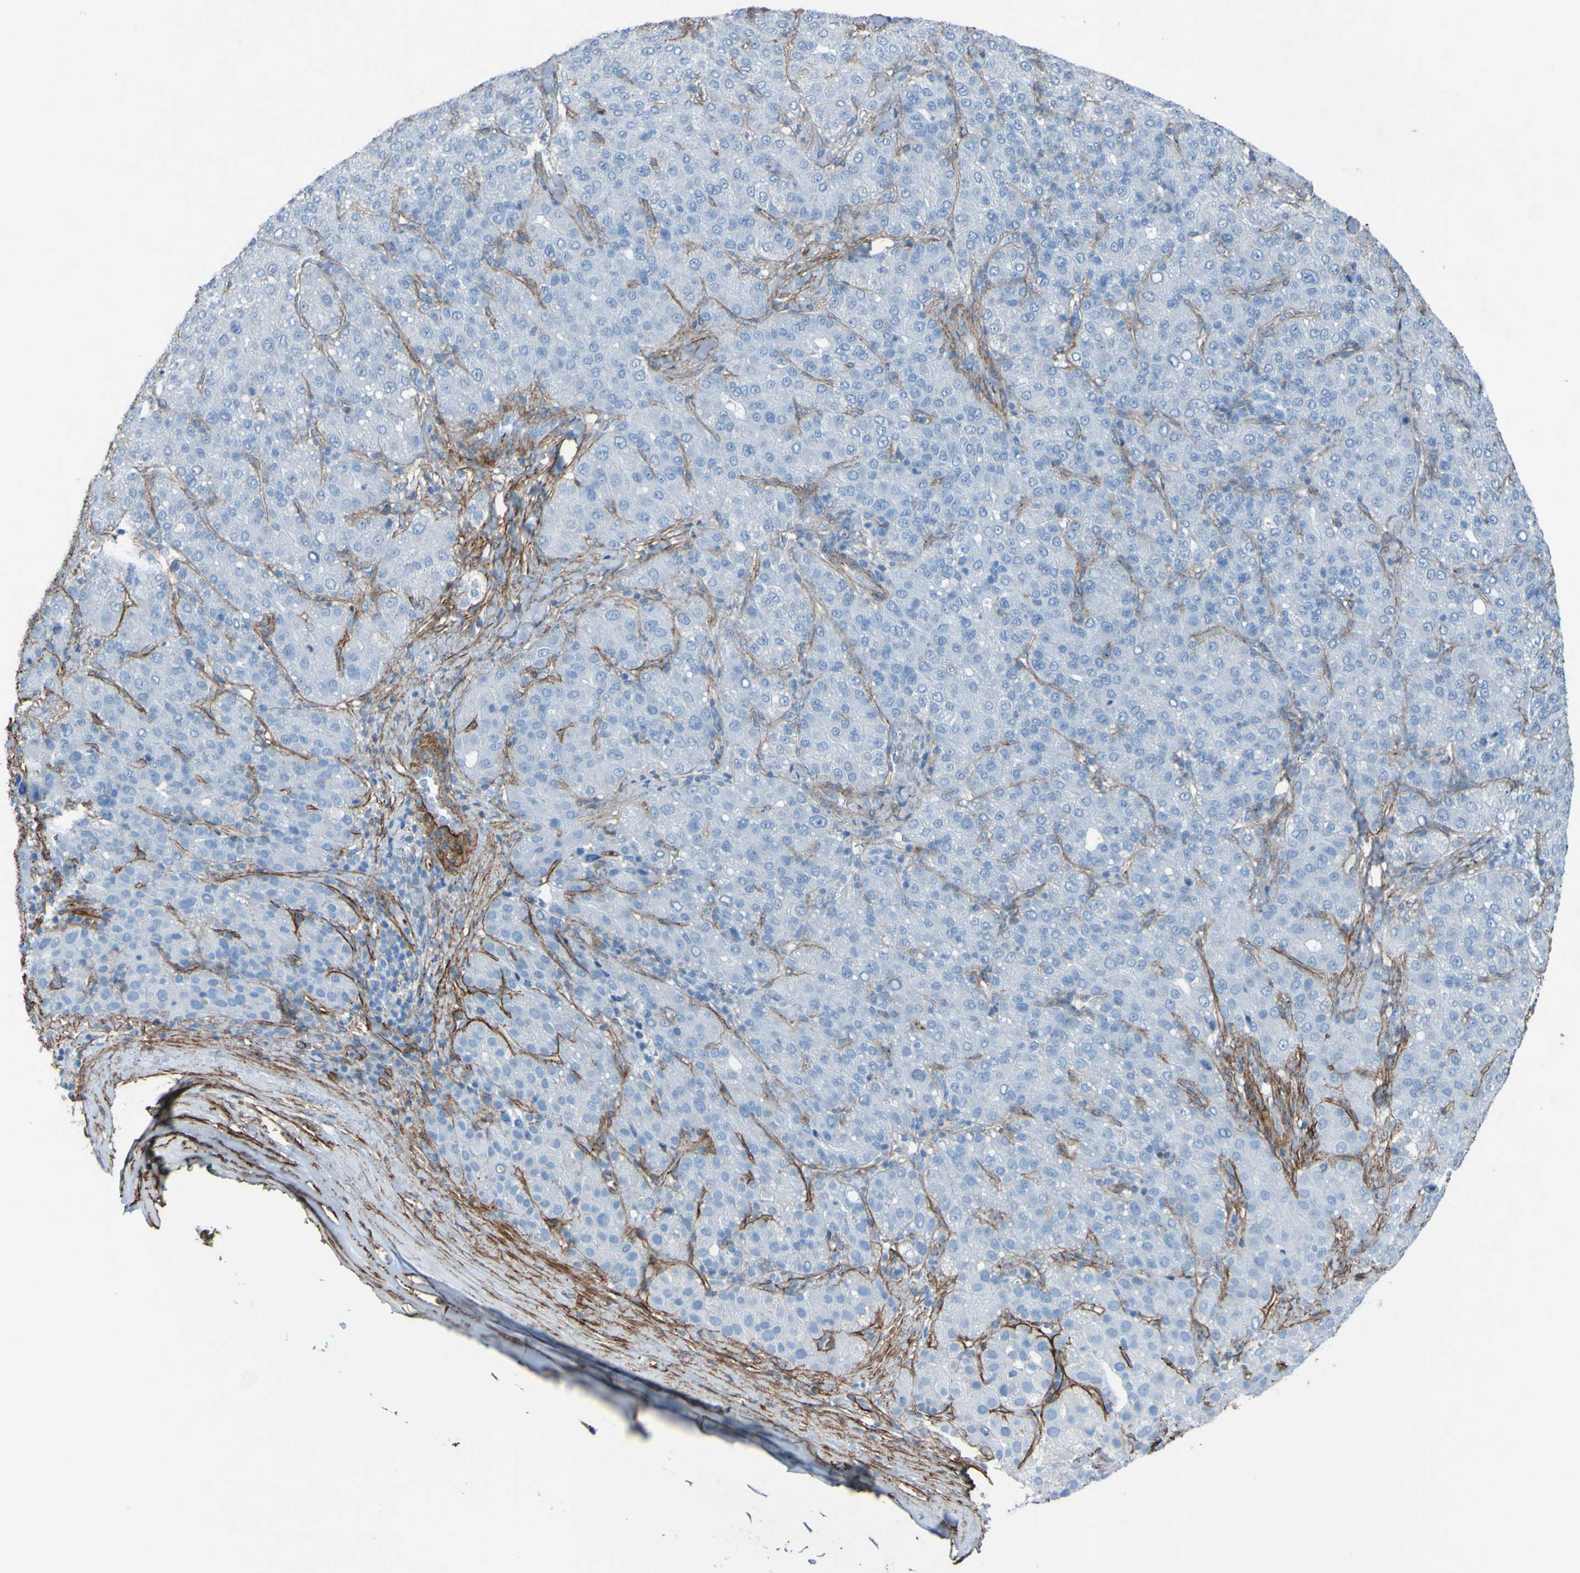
{"staining": {"intensity": "negative", "quantity": "none", "location": "none"}, "tissue": "liver cancer", "cell_type": "Tumor cells", "image_type": "cancer", "snomed": [{"axis": "morphology", "description": "Carcinoma, Hepatocellular, NOS"}, {"axis": "topography", "description": "Liver"}], "caption": "Immunohistochemical staining of liver cancer (hepatocellular carcinoma) shows no significant positivity in tumor cells.", "gene": "COL4A2", "patient": {"sex": "male", "age": 65}}